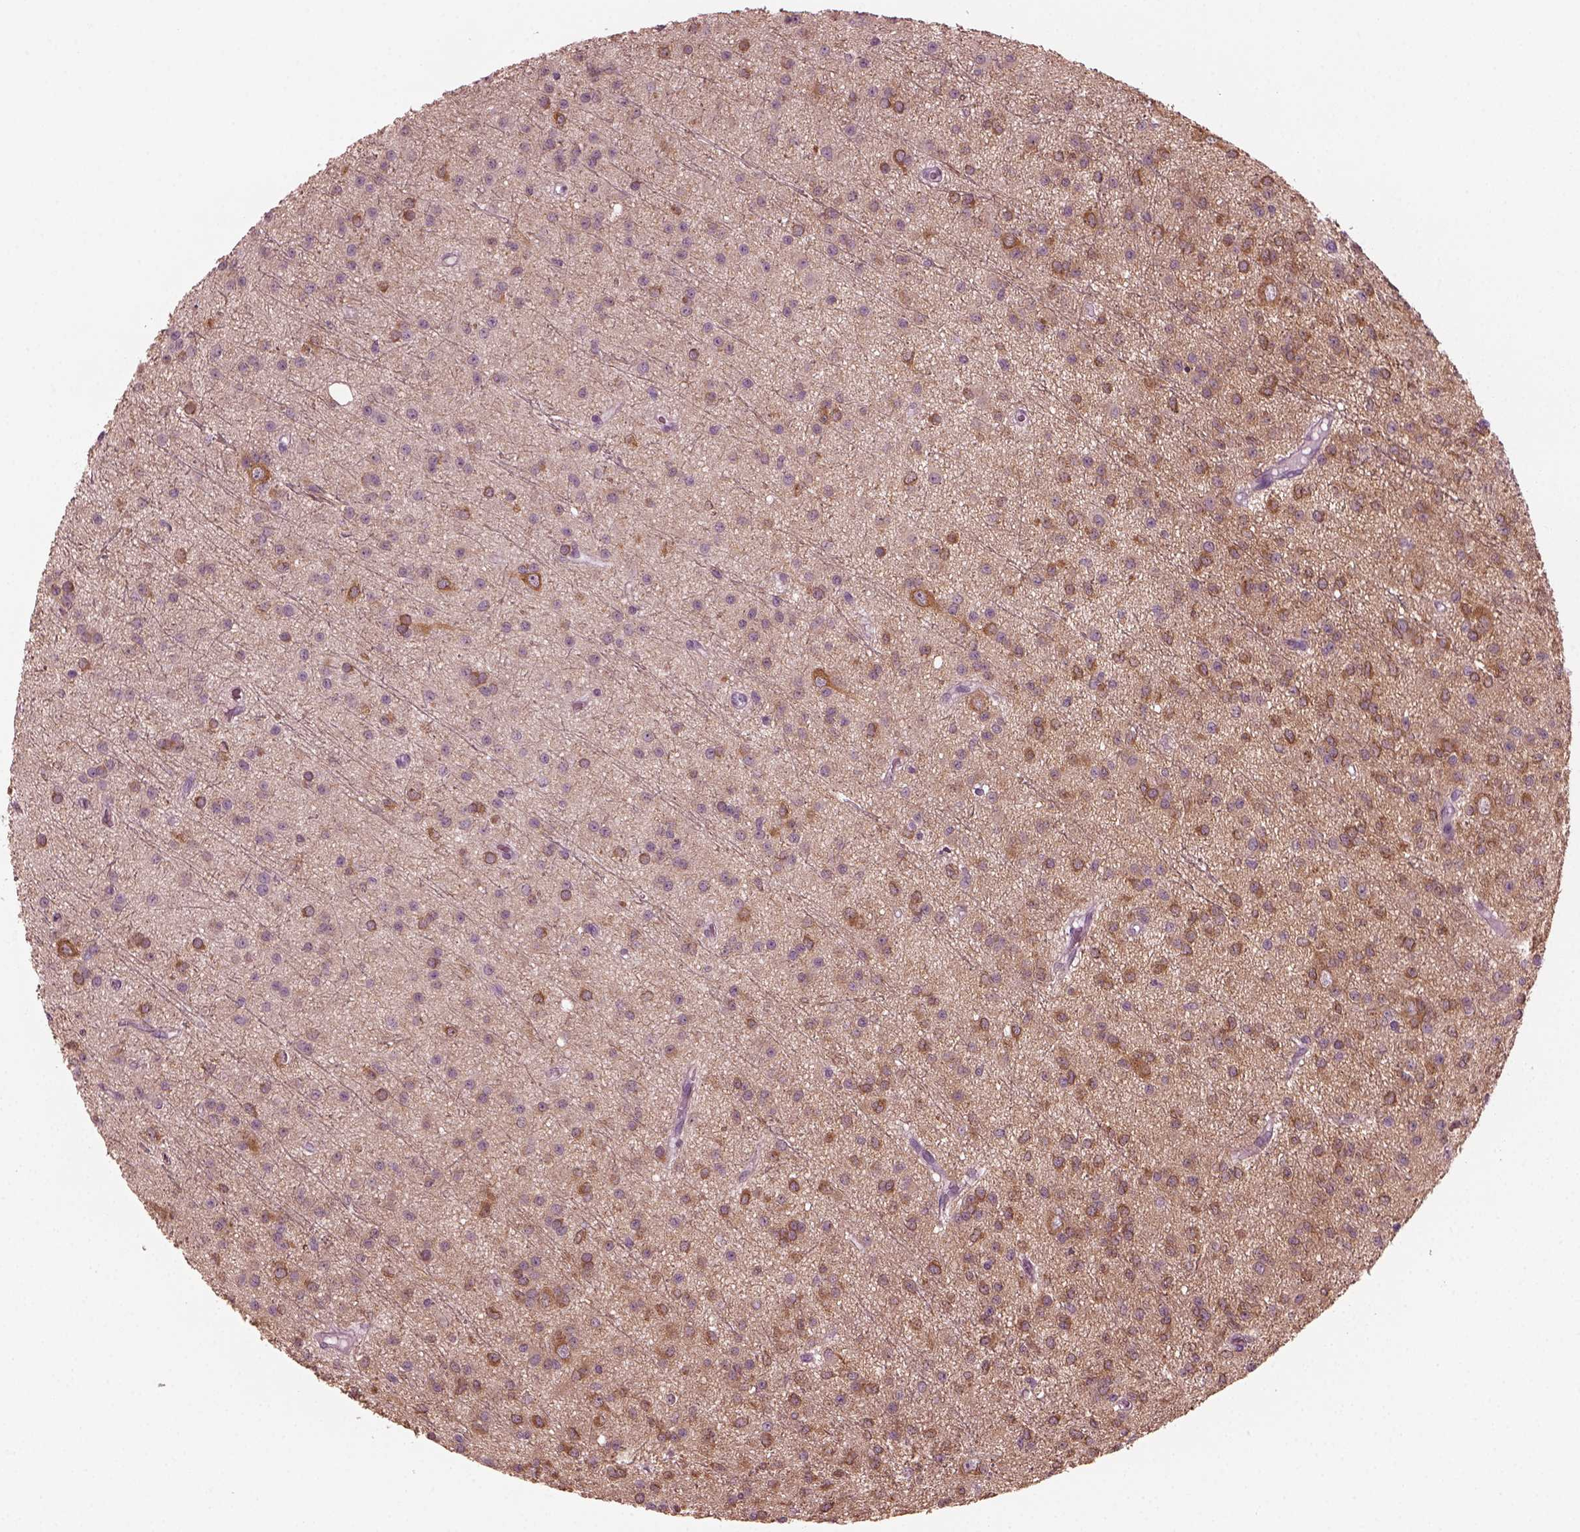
{"staining": {"intensity": "moderate", "quantity": "<25%", "location": "cytoplasmic/membranous"}, "tissue": "glioma", "cell_type": "Tumor cells", "image_type": "cancer", "snomed": [{"axis": "morphology", "description": "Glioma, malignant, Low grade"}, {"axis": "topography", "description": "Brain"}], "caption": "Glioma tissue demonstrates moderate cytoplasmic/membranous expression in approximately <25% of tumor cells", "gene": "GRM6", "patient": {"sex": "male", "age": 27}}